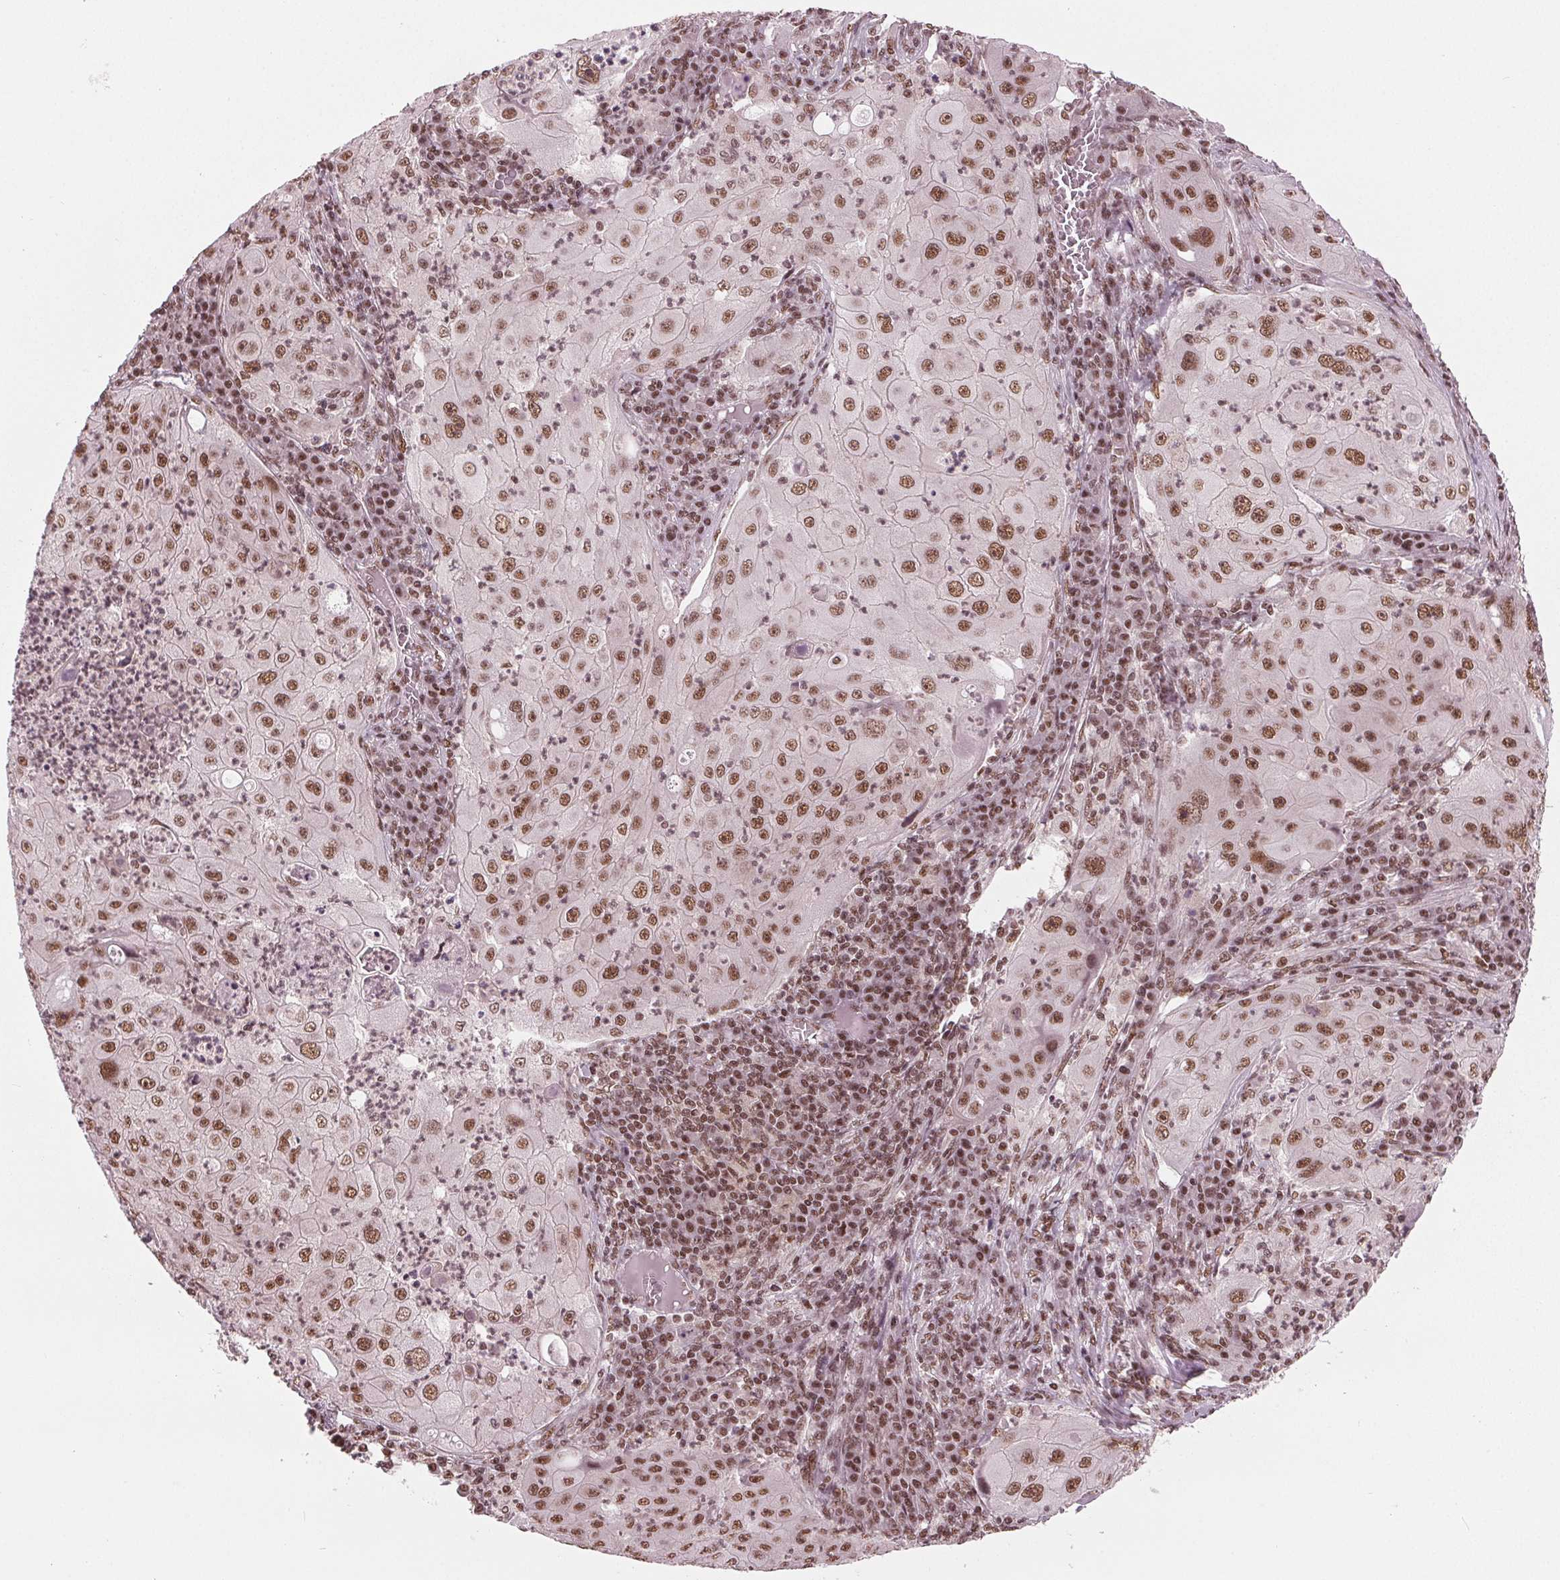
{"staining": {"intensity": "moderate", "quantity": ">75%", "location": "nuclear"}, "tissue": "lung cancer", "cell_type": "Tumor cells", "image_type": "cancer", "snomed": [{"axis": "morphology", "description": "Squamous cell carcinoma, NOS"}, {"axis": "topography", "description": "Lung"}], "caption": "Protein expression analysis of lung cancer reveals moderate nuclear expression in about >75% of tumor cells.", "gene": "LSM2", "patient": {"sex": "female", "age": 59}}